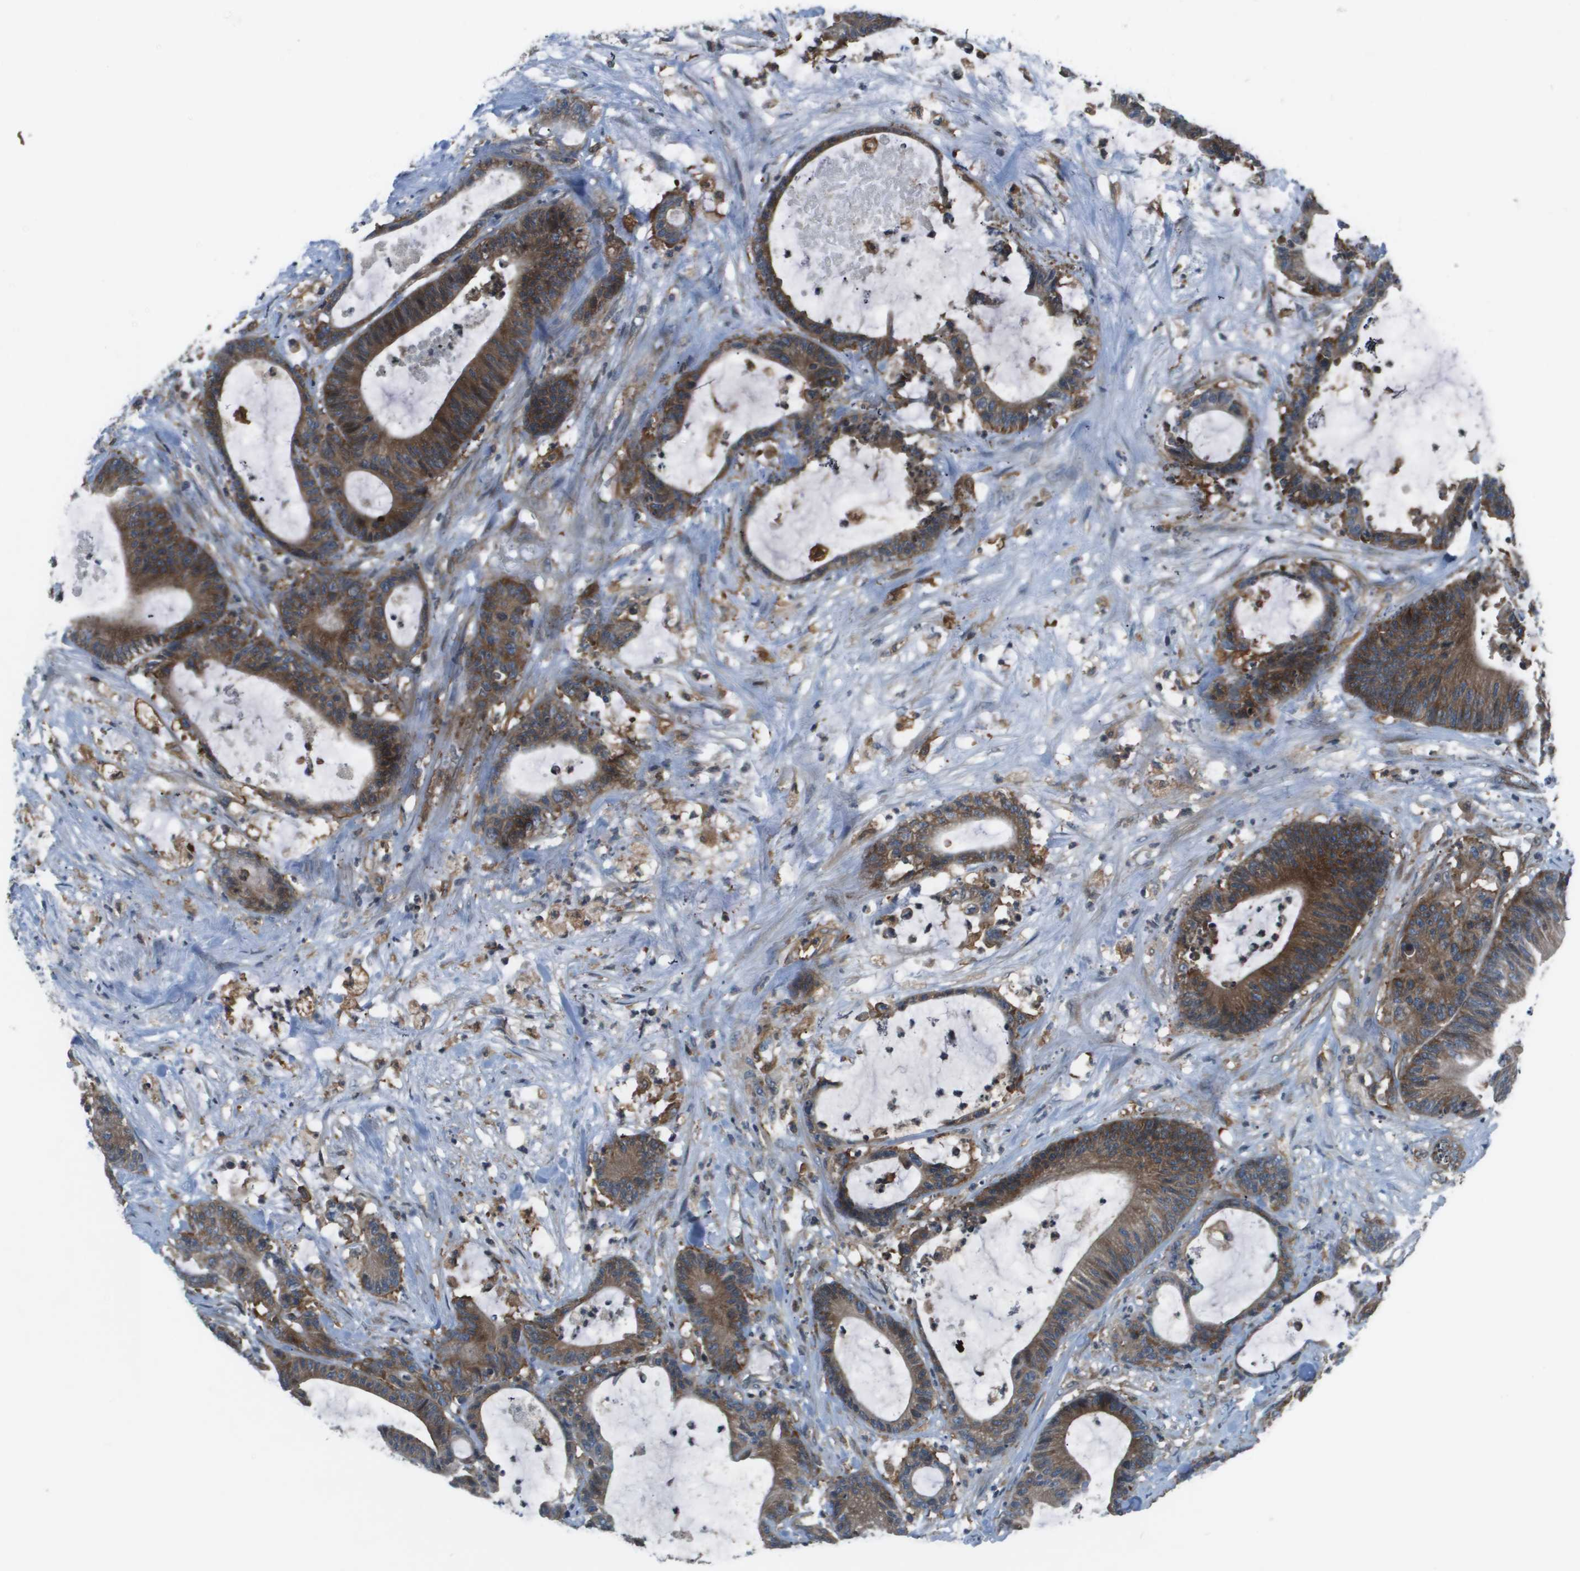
{"staining": {"intensity": "strong", "quantity": ">75%", "location": "cytoplasmic/membranous"}, "tissue": "colorectal cancer", "cell_type": "Tumor cells", "image_type": "cancer", "snomed": [{"axis": "morphology", "description": "Adenocarcinoma, NOS"}, {"axis": "topography", "description": "Colon"}], "caption": "Immunohistochemistry (IHC) (DAB) staining of colorectal cancer (adenocarcinoma) demonstrates strong cytoplasmic/membranous protein positivity in about >75% of tumor cells. Immunohistochemistry (IHC) stains the protein of interest in brown and the nuclei are stained blue.", "gene": "EIF3B", "patient": {"sex": "female", "age": 84}}